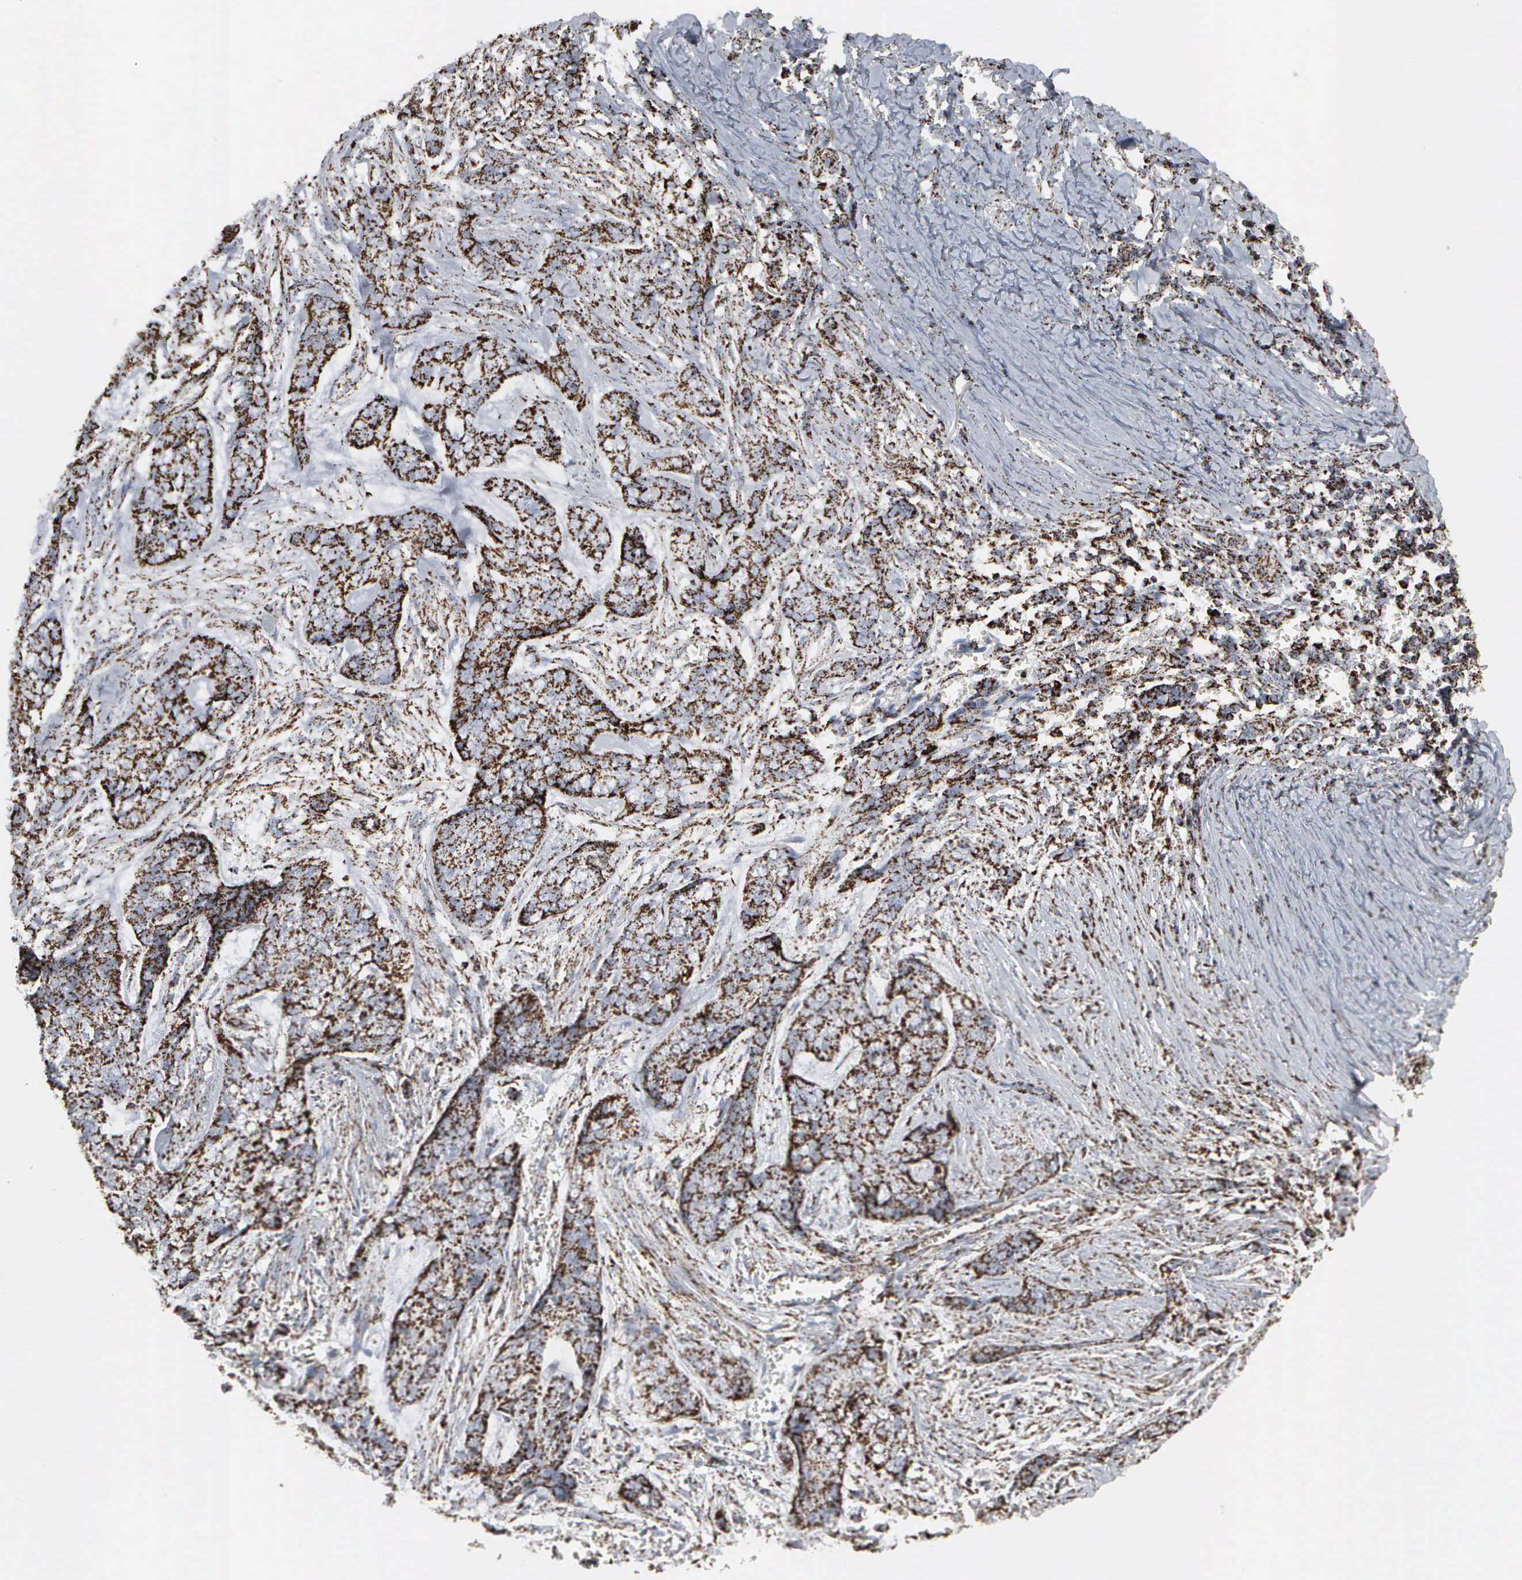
{"staining": {"intensity": "strong", "quantity": ">75%", "location": "cytoplasmic/membranous"}, "tissue": "skin cancer", "cell_type": "Tumor cells", "image_type": "cancer", "snomed": [{"axis": "morphology", "description": "Normal tissue, NOS"}, {"axis": "morphology", "description": "Basal cell carcinoma"}, {"axis": "topography", "description": "Skin"}], "caption": "Protein analysis of basal cell carcinoma (skin) tissue shows strong cytoplasmic/membranous expression in about >75% of tumor cells.", "gene": "HSPA9", "patient": {"sex": "female", "age": 65}}